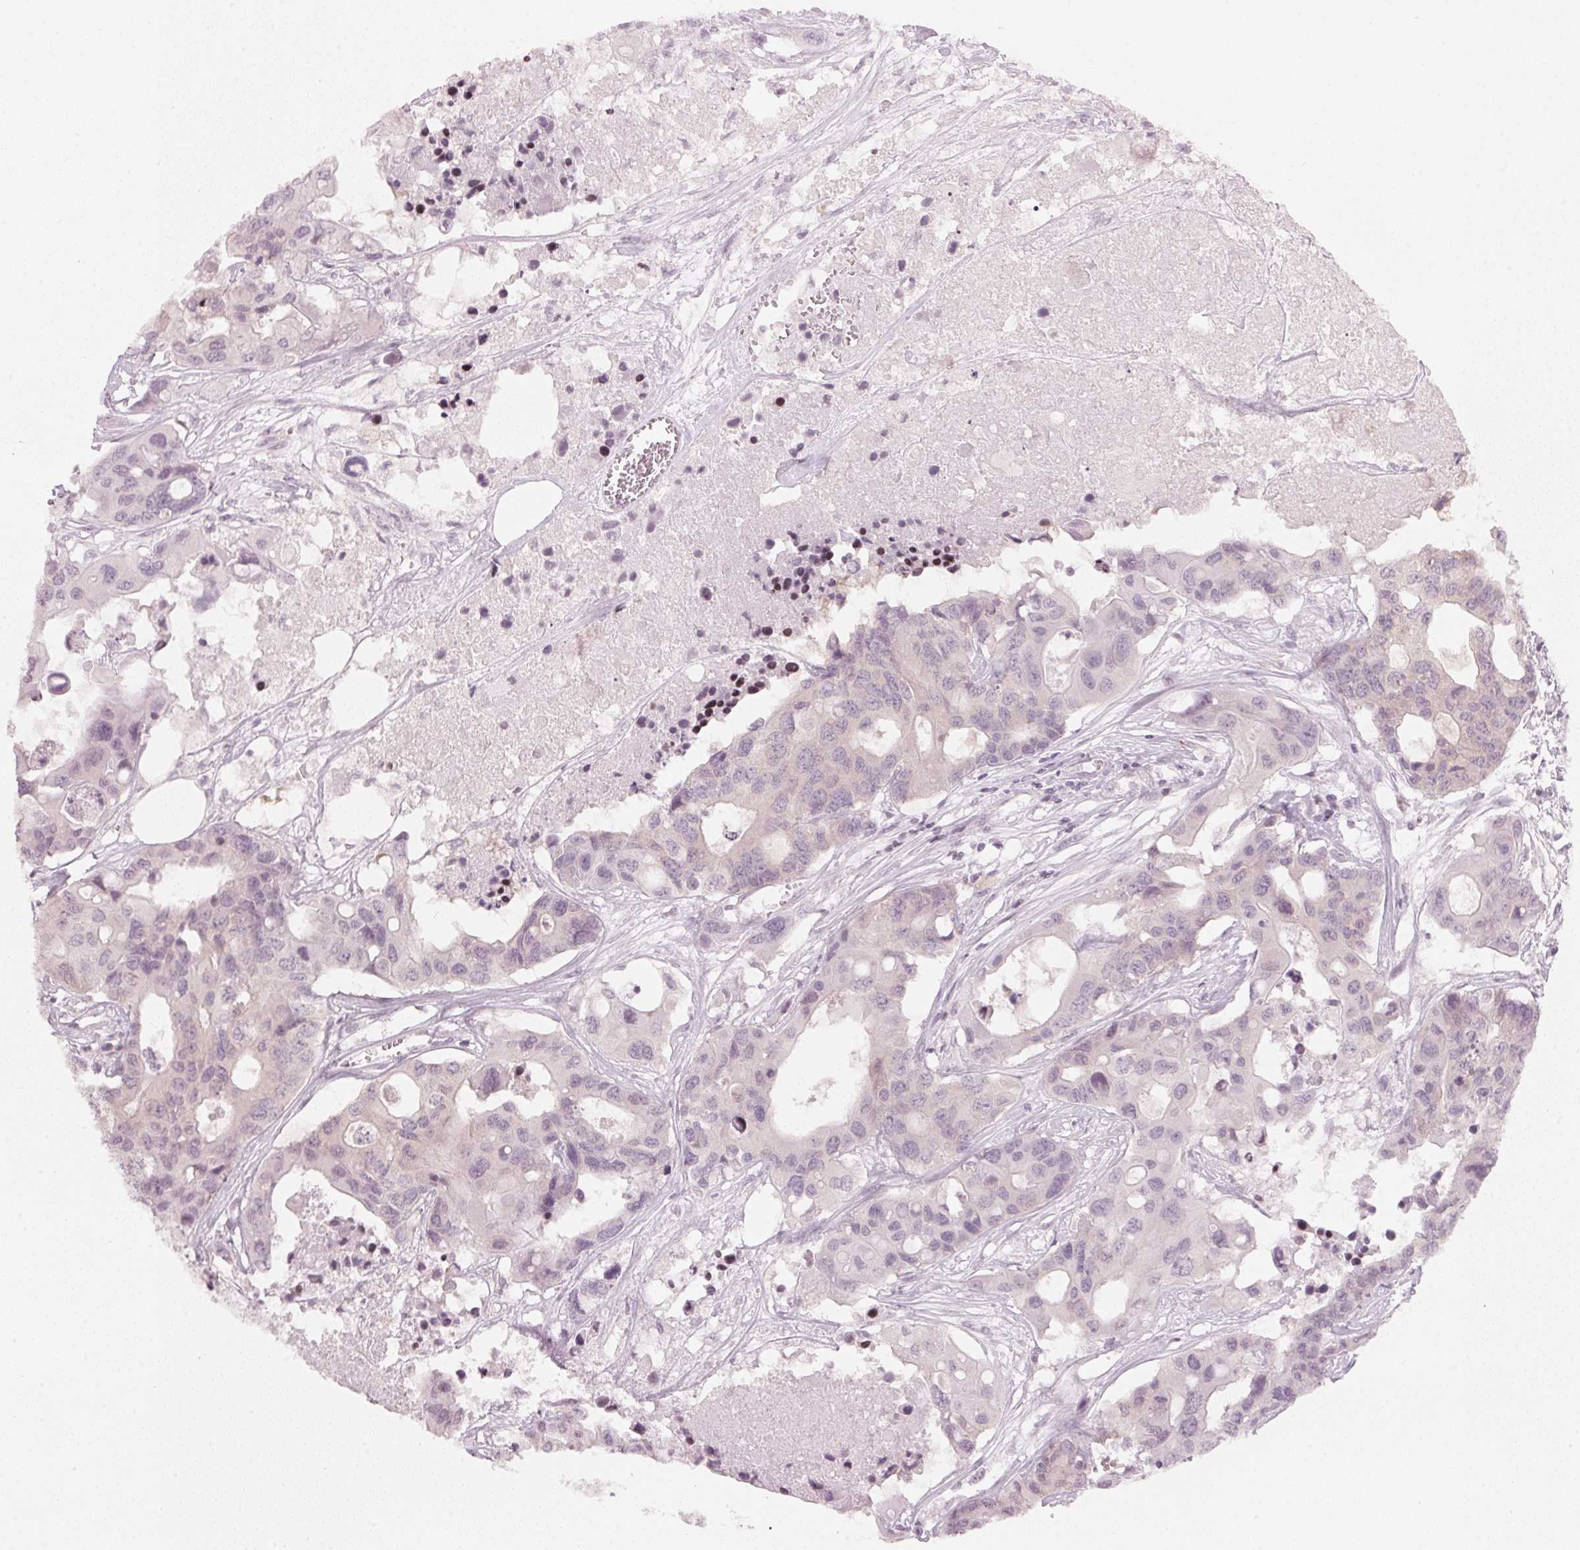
{"staining": {"intensity": "negative", "quantity": "none", "location": "none"}, "tissue": "colorectal cancer", "cell_type": "Tumor cells", "image_type": "cancer", "snomed": [{"axis": "morphology", "description": "Adenocarcinoma, NOS"}, {"axis": "topography", "description": "Colon"}], "caption": "The immunohistochemistry photomicrograph has no significant positivity in tumor cells of colorectal adenocarcinoma tissue.", "gene": "SFRP4", "patient": {"sex": "male", "age": 77}}